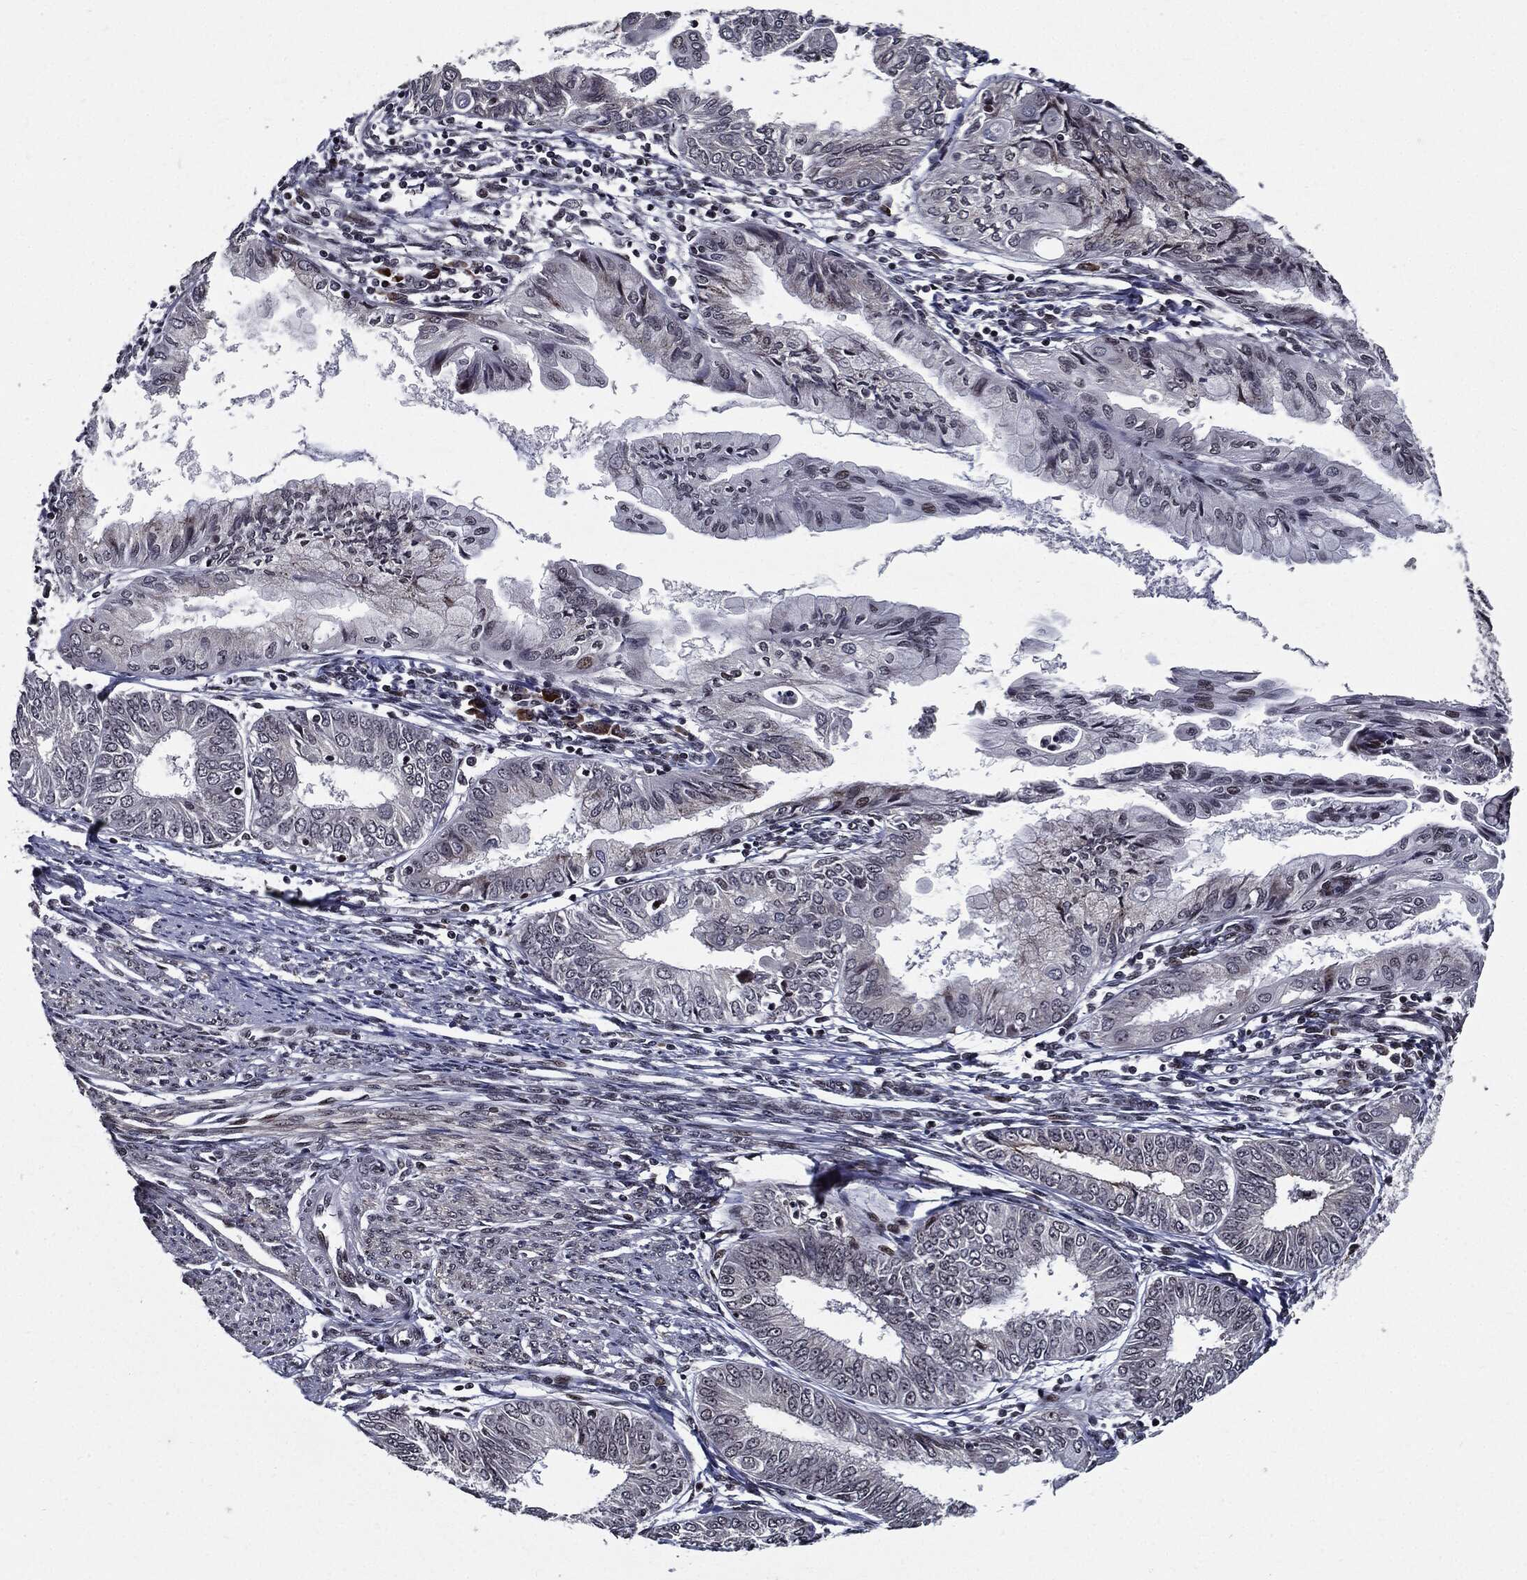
{"staining": {"intensity": "negative", "quantity": "none", "location": "none"}, "tissue": "endometrial cancer", "cell_type": "Tumor cells", "image_type": "cancer", "snomed": [{"axis": "morphology", "description": "Adenocarcinoma, NOS"}, {"axis": "topography", "description": "Endometrium"}], "caption": "There is no significant positivity in tumor cells of endometrial adenocarcinoma. The staining is performed using DAB (3,3'-diaminobenzidine) brown chromogen with nuclei counter-stained in using hematoxylin.", "gene": "ZFP91", "patient": {"sex": "female", "age": 68}}